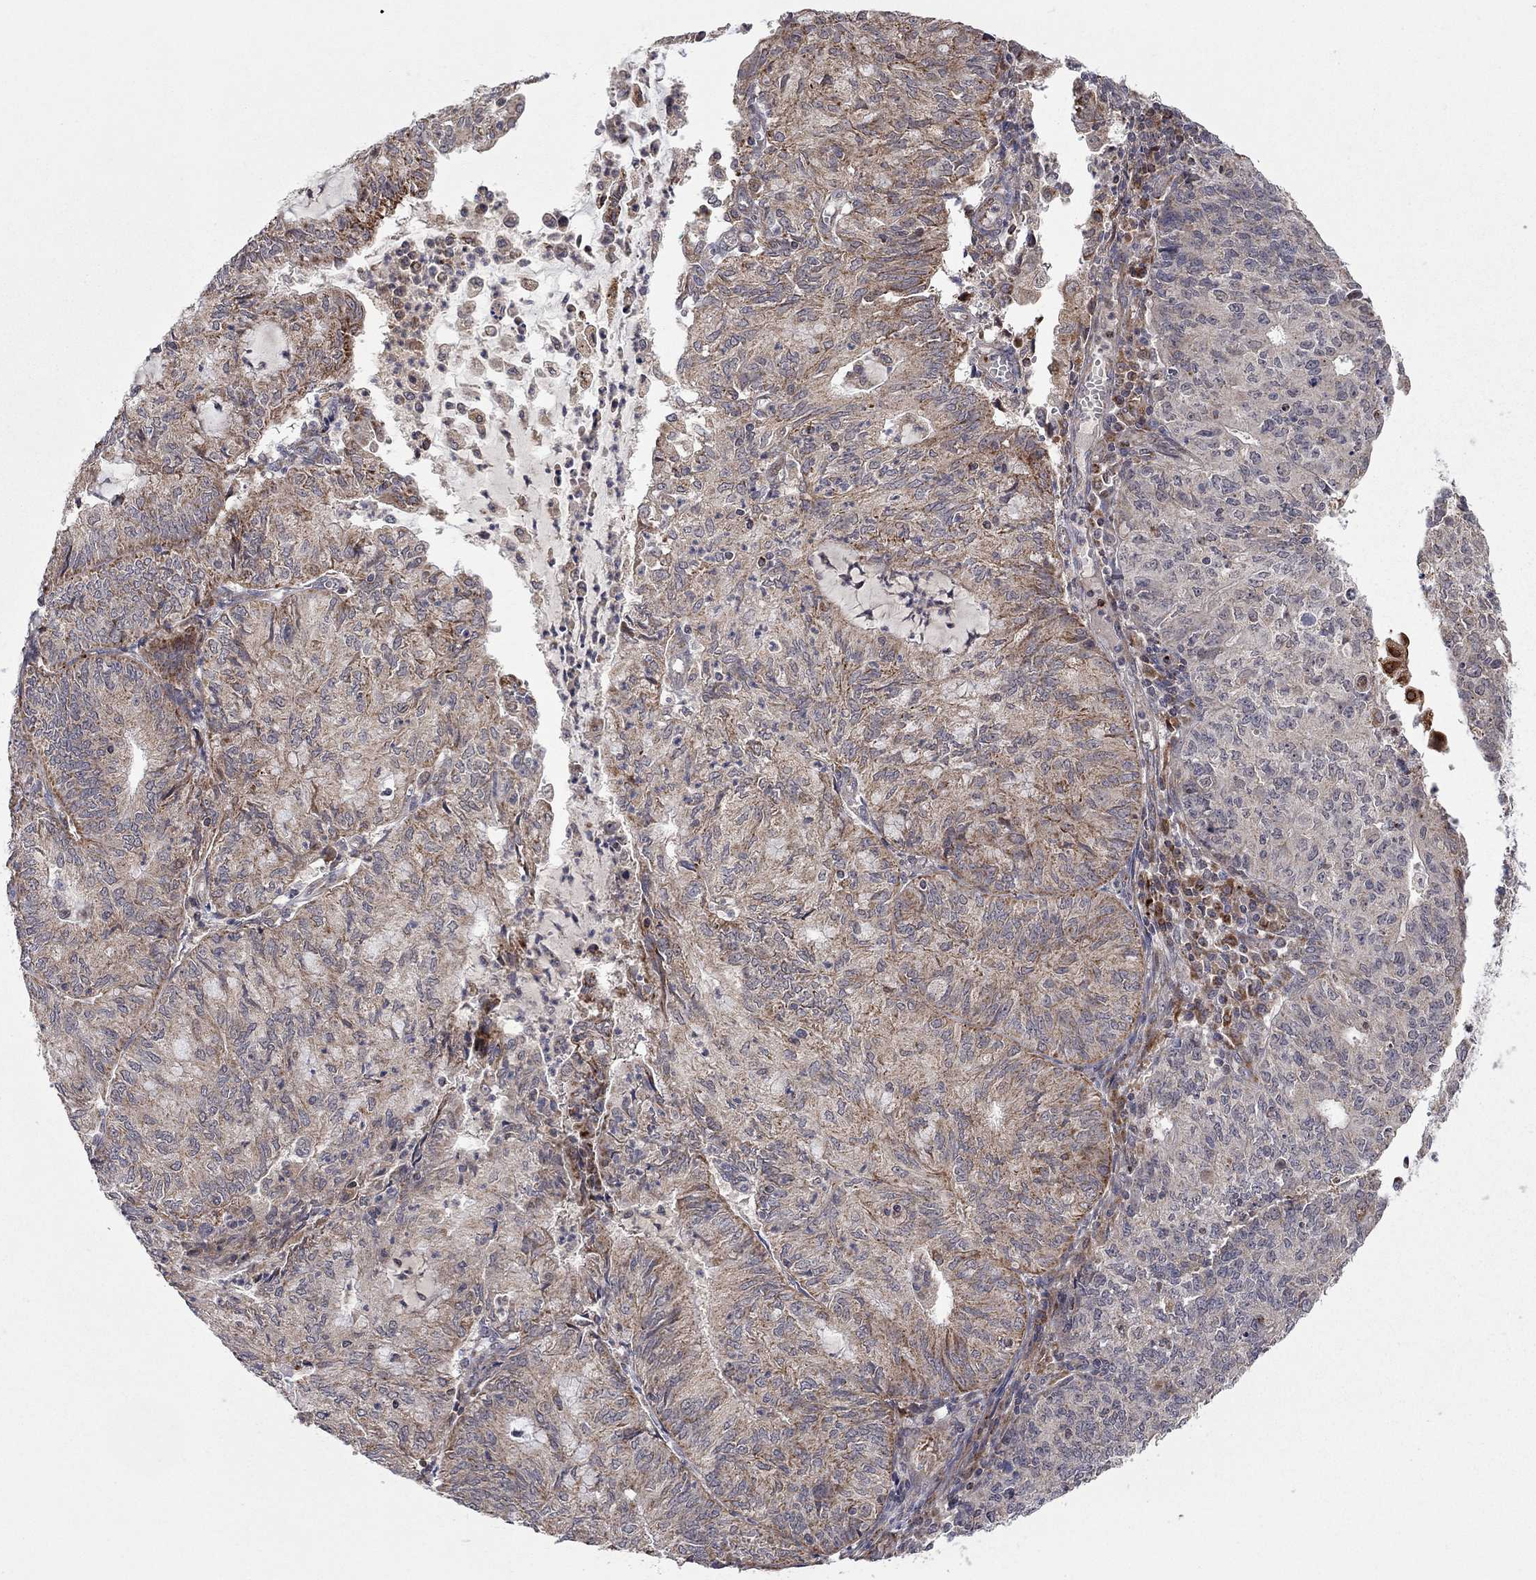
{"staining": {"intensity": "strong", "quantity": "<25%", "location": "cytoplasmic/membranous"}, "tissue": "endometrial cancer", "cell_type": "Tumor cells", "image_type": "cancer", "snomed": [{"axis": "morphology", "description": "Adenocarcinoma, NOS"}, {"axis": "topography", "description": "Endometrium"}], "caption": "Protein staining by immunohistochemistry (IHC) displays strong cytoplasmic/membranous positivity in about <25% of tumor cells in endometrial cancer (adenocarcinoma). The protein of interest is stained brown, and the nuclei are stained in blue (DAB IHC with brightfield microscopy, high magnification).", "gene": "IDS", "patient": {"sex": "female", "age": 82}}